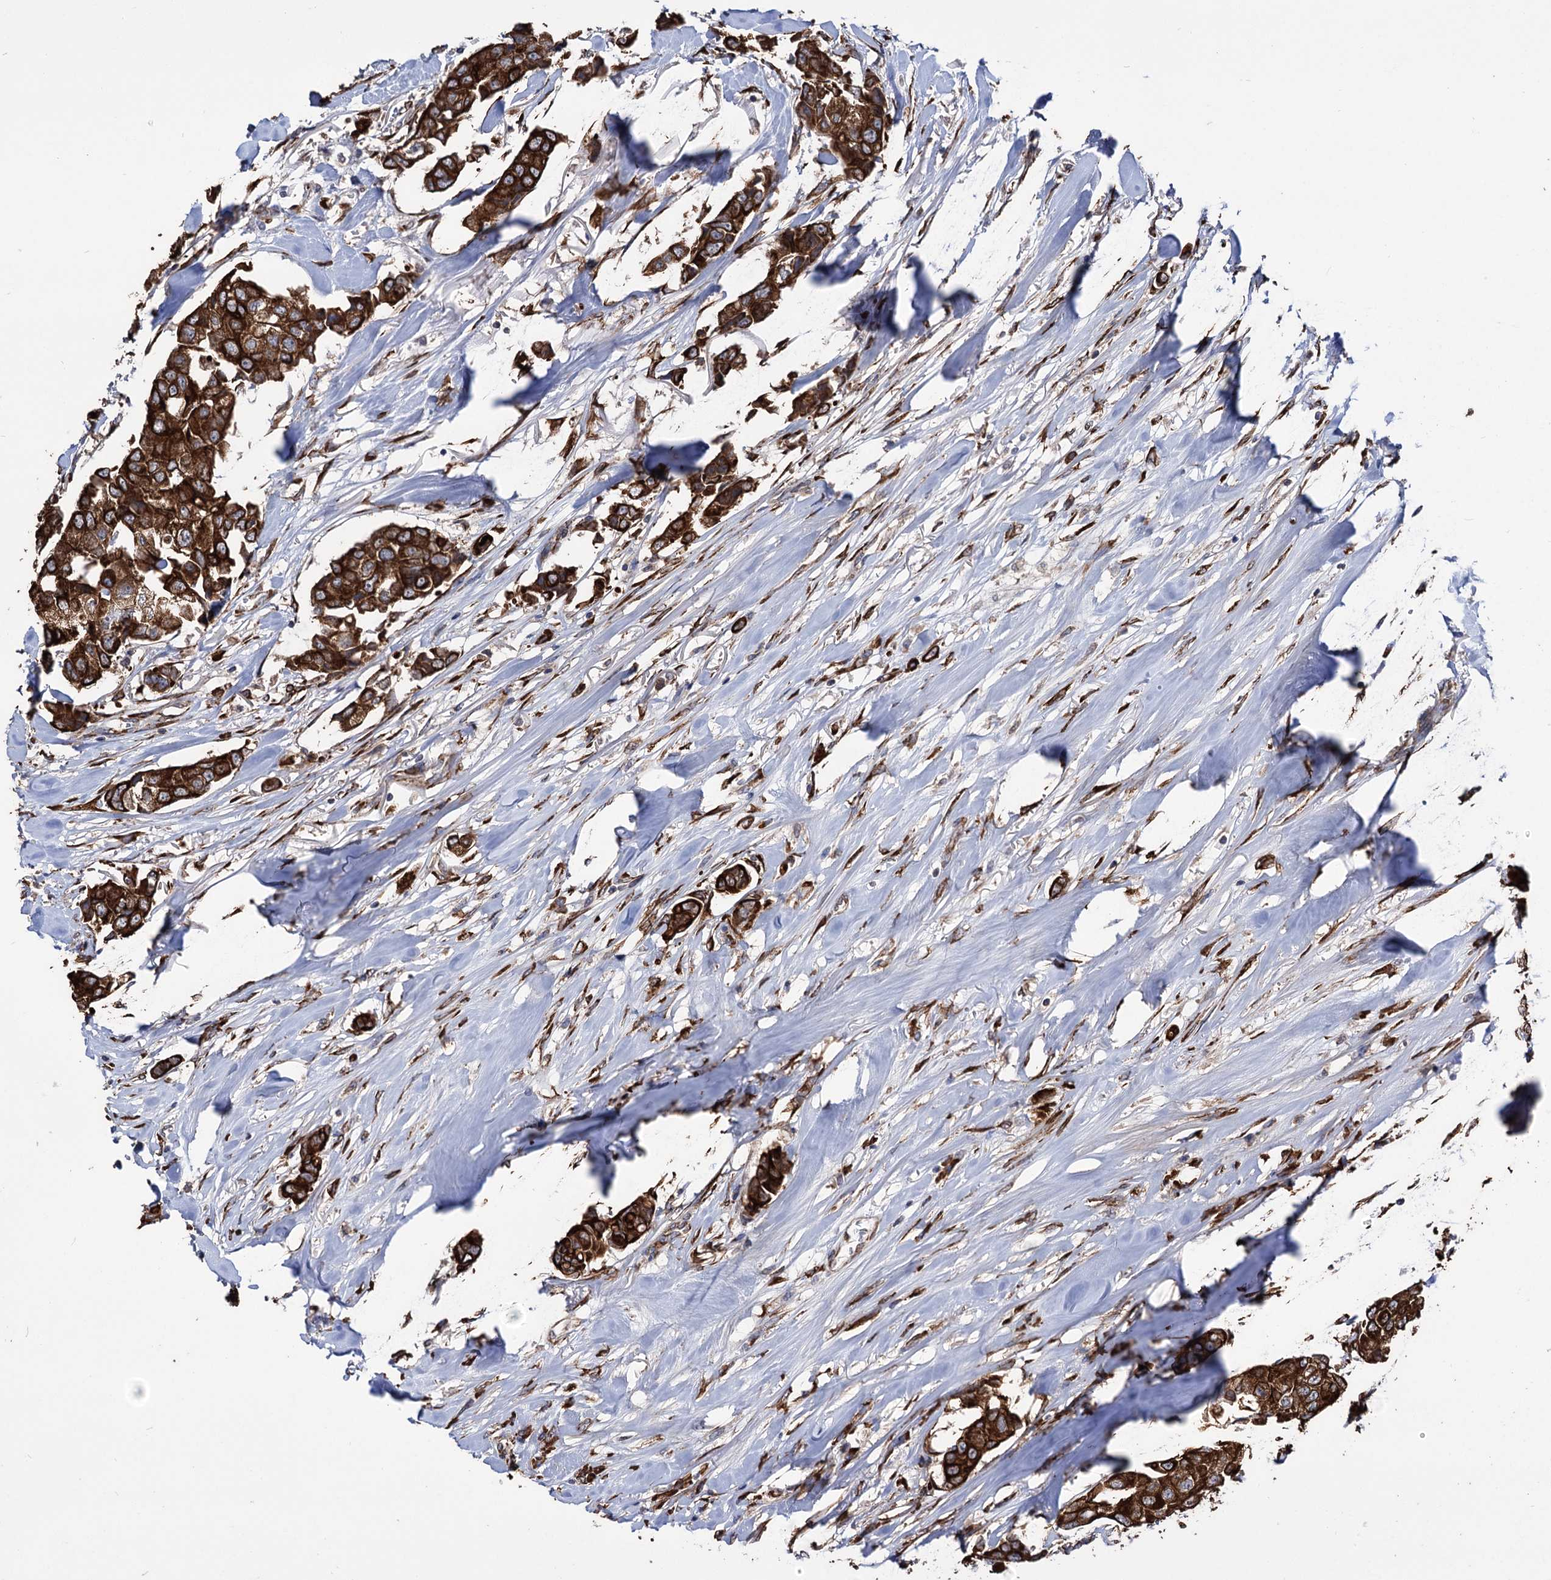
{"staining": {"intensity": "strong", "quantity": ">75%", "location": "cytoplasmic/membranous"}, "tissue": "breast cancer", "cell_type": "Tumor cells", "image_type": "cancer", "snomed": [{"axis": "morphology", "description": "Duct carcinoma"}, {"axis": "topography", "description": "Breast"}], "caption": "The micrograph displays staining of breast infiltrating ductal carcinoma, revealing strong cytoplasmic/membranous protein staining (brown color) within tumor cells.", "gene": "CDAN1", "patient": {"sex": "female", "age": 80}}